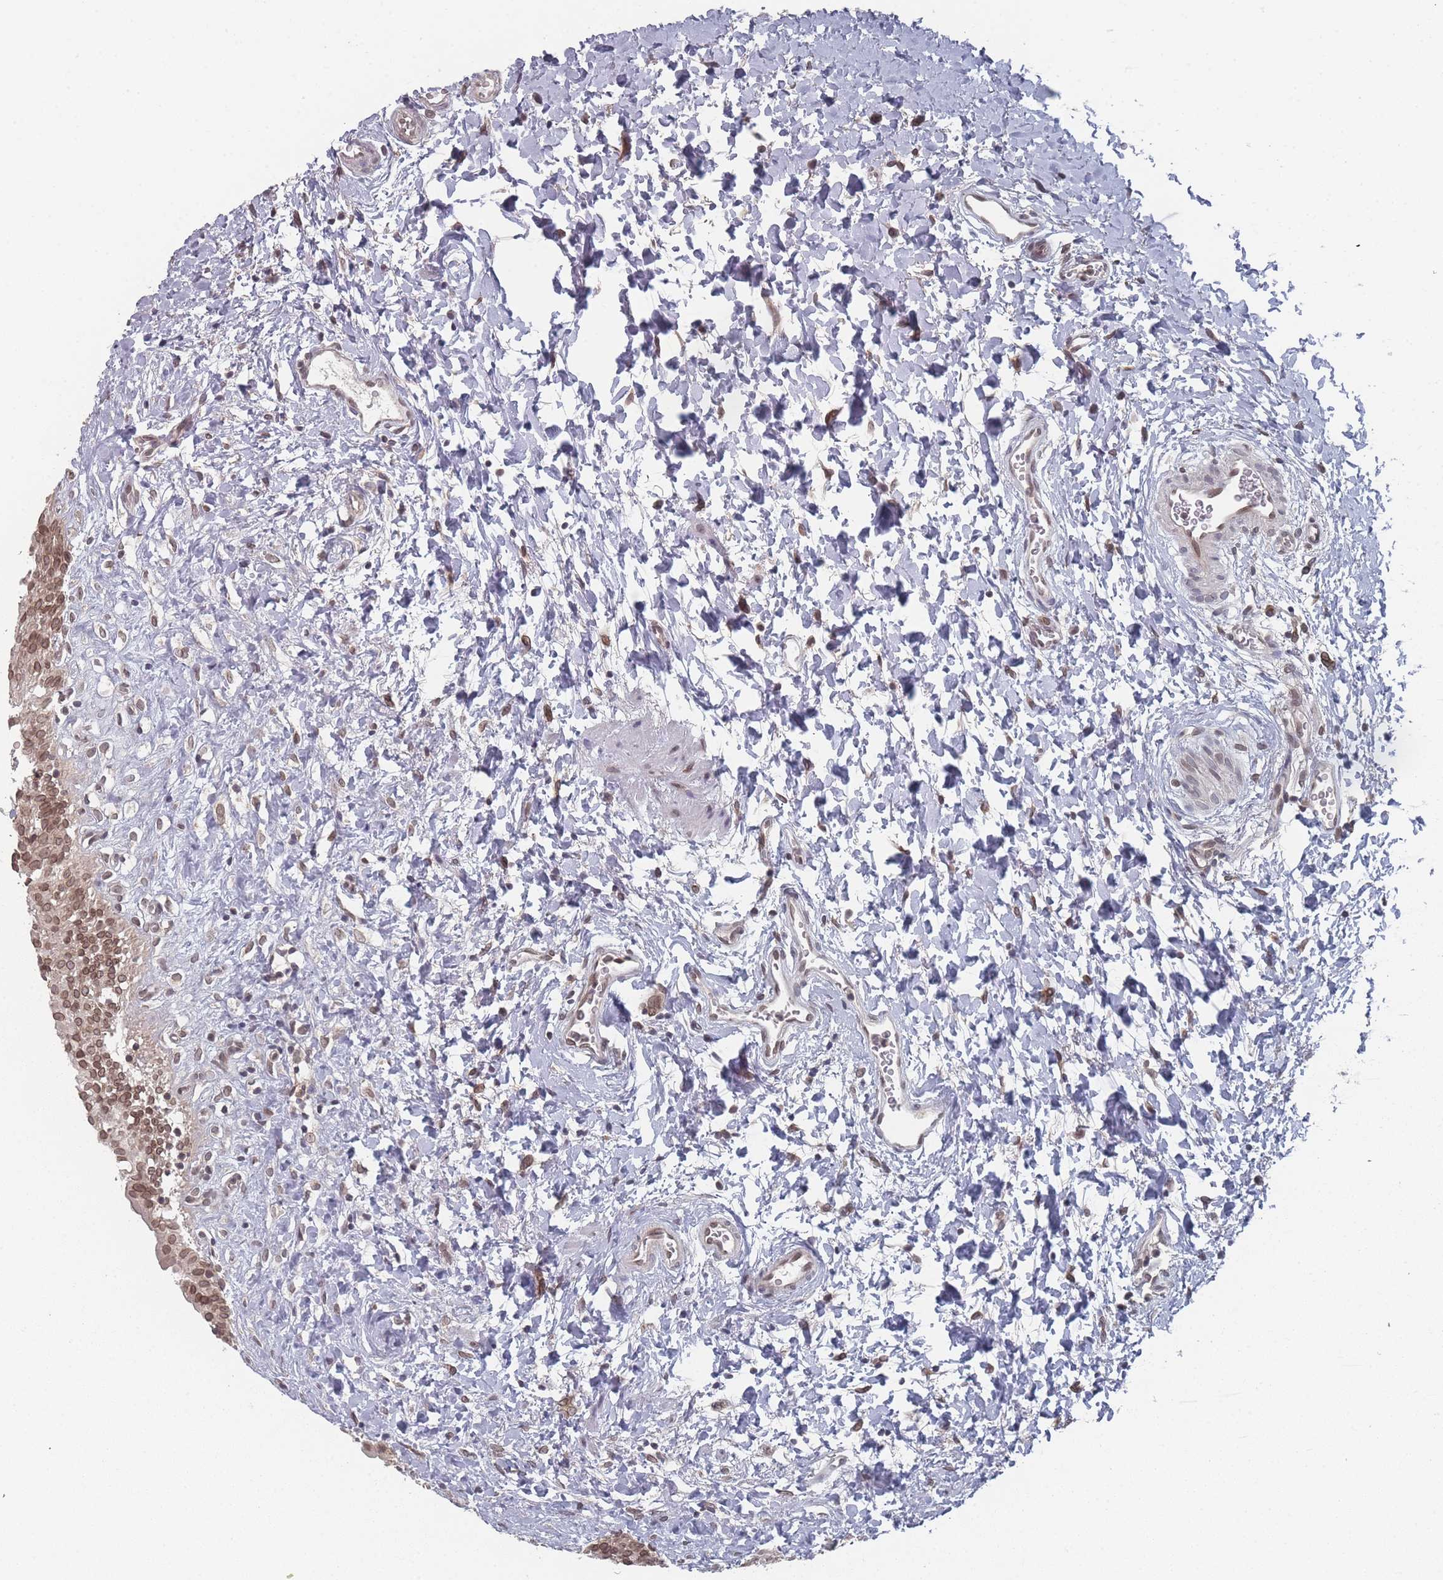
{"staining": {"intensity": "moderate", "quantity": ">75%", "location": "cytoplasmic/membranous,nuclear"}, "tissue": "urinary bladder", "cell_type": "Urothelial cells", "image_type": "normal", "snomed": [{"axis": "morphology", "description": "Normal tissue, NOS"}, {"axis": "topography", "description": "Urinary bladder"}], "caption": "Brown immunohistochemical staining in normal urinary bladder displays moderate cytoplasmic/membranous,nuclear staining in approximately >75% of urothelial cells.", "gene": "TBC1D25", "patient": {"sex": "male", "age": 51}}